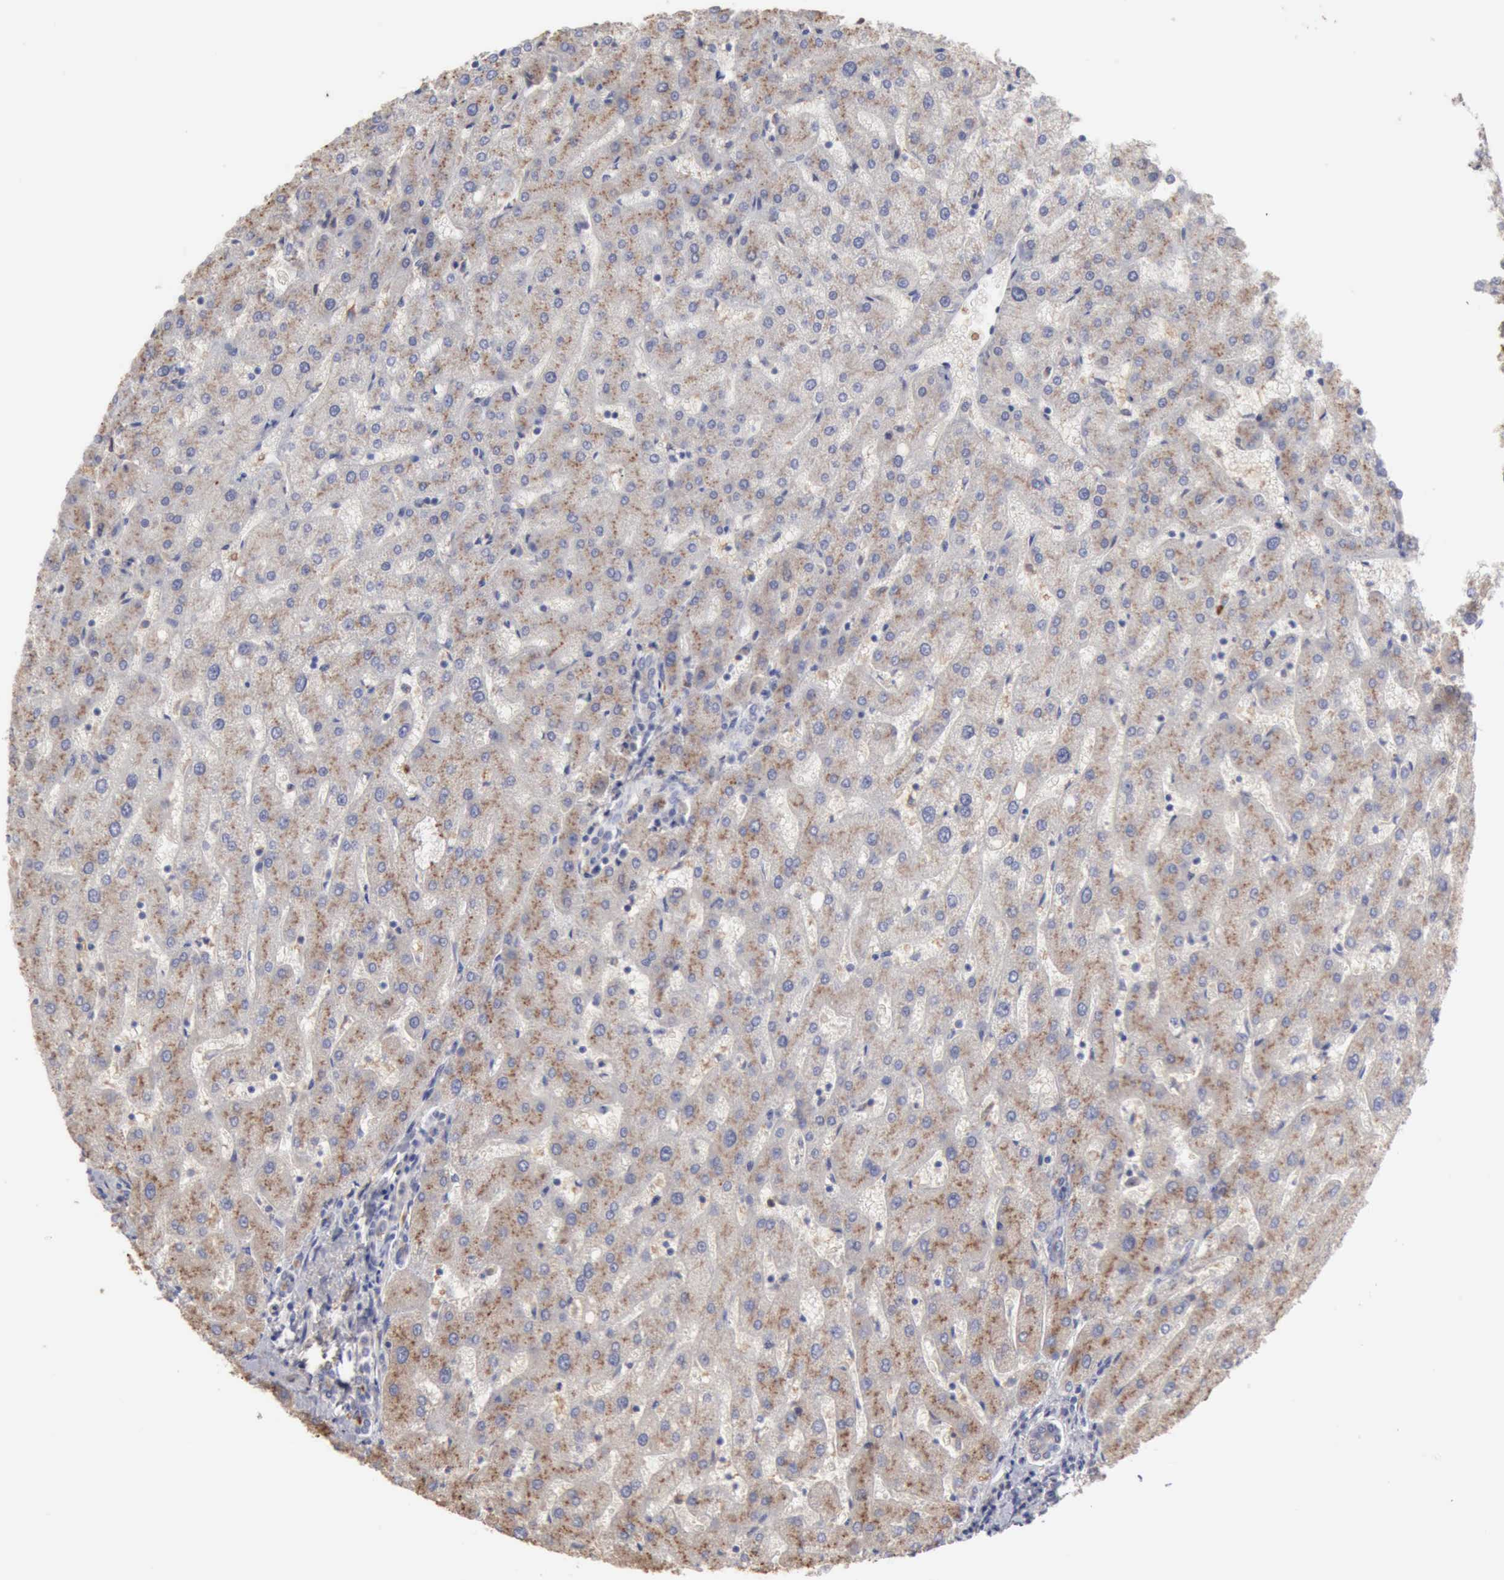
{"staining": {"intensity": "negative", "quantity": "none", "location": "none"}, "tissue": "liver", "cell_type": "Cholangiocytes", "image_type": "normal", "snomed": [{"axis": "morphology", "description": "Normal tissue, NOS"}, {"axis": "topography", "description": "Liver"}], "caption": "This histopathology image is of benign liver stained with immunohistochemistry to label a protein in brown with the nuclei are counter-stained blue. There is no expression in cholangiocytes. The staining is performed using DAB brown chromogen with nuclei counter-stained in using hematoxylin.", "gene": "SERPINA1", "patient": {"sex": "male", "age": 67}}